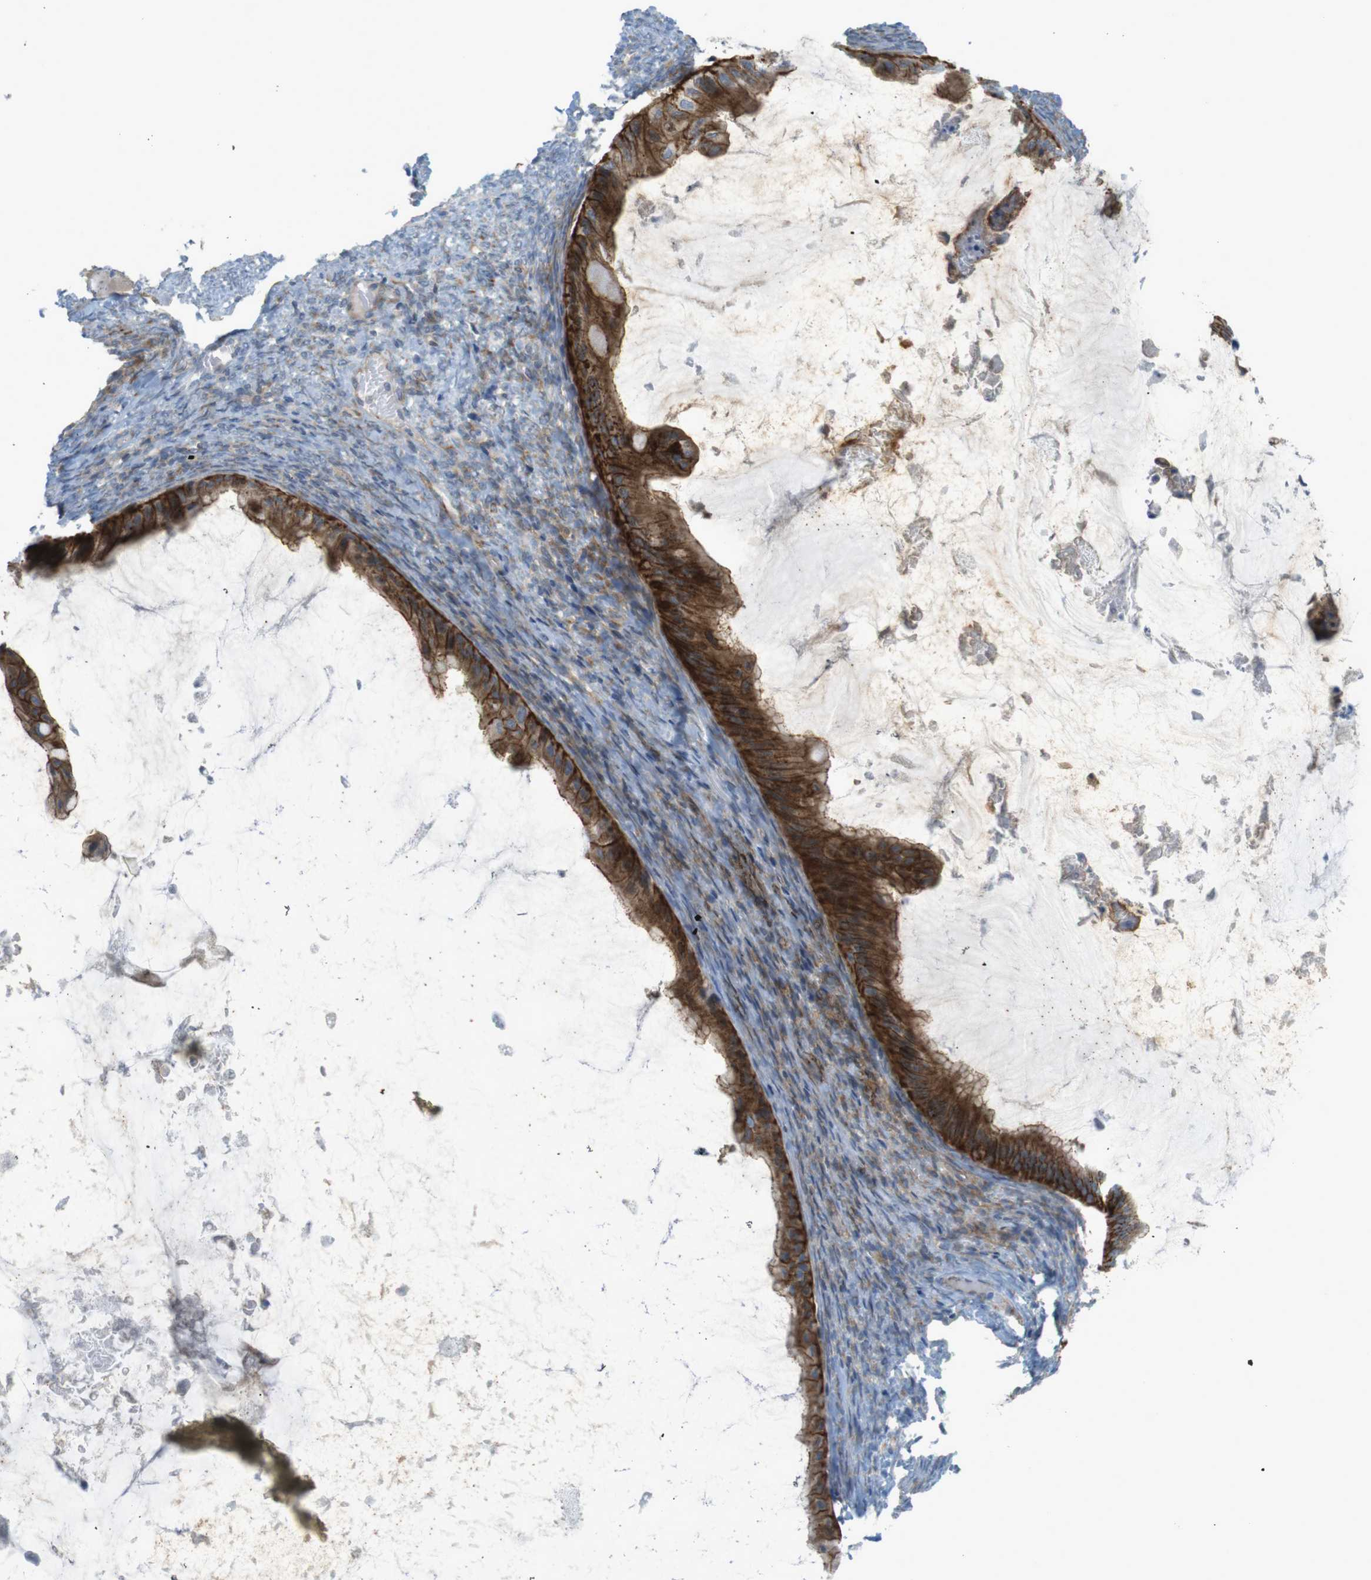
{"staining": {"intensity": "strong", "quantity": ">75%", "location": "cytoplasmic/membranous"}, "tissue": "ovarian cancer", "cell_type": "Tumor cells", "image_type": "cancer", "snomed": [{"axis": "morphology", "description": "Cystadenocarcinoma, mucinous, NOS"}, {"axis": "topography", "description": "Ovary"}], "caption": "Immunohistochemistry (IHC) photomicrograph of human ovarian cancer stained for a protein (brown), which displays high levels of strong cytoplasmic/membranous staining in about >75% of tumor cells.", "gene": "GJC3", "patient": {"sex": "female", "age": 61}}